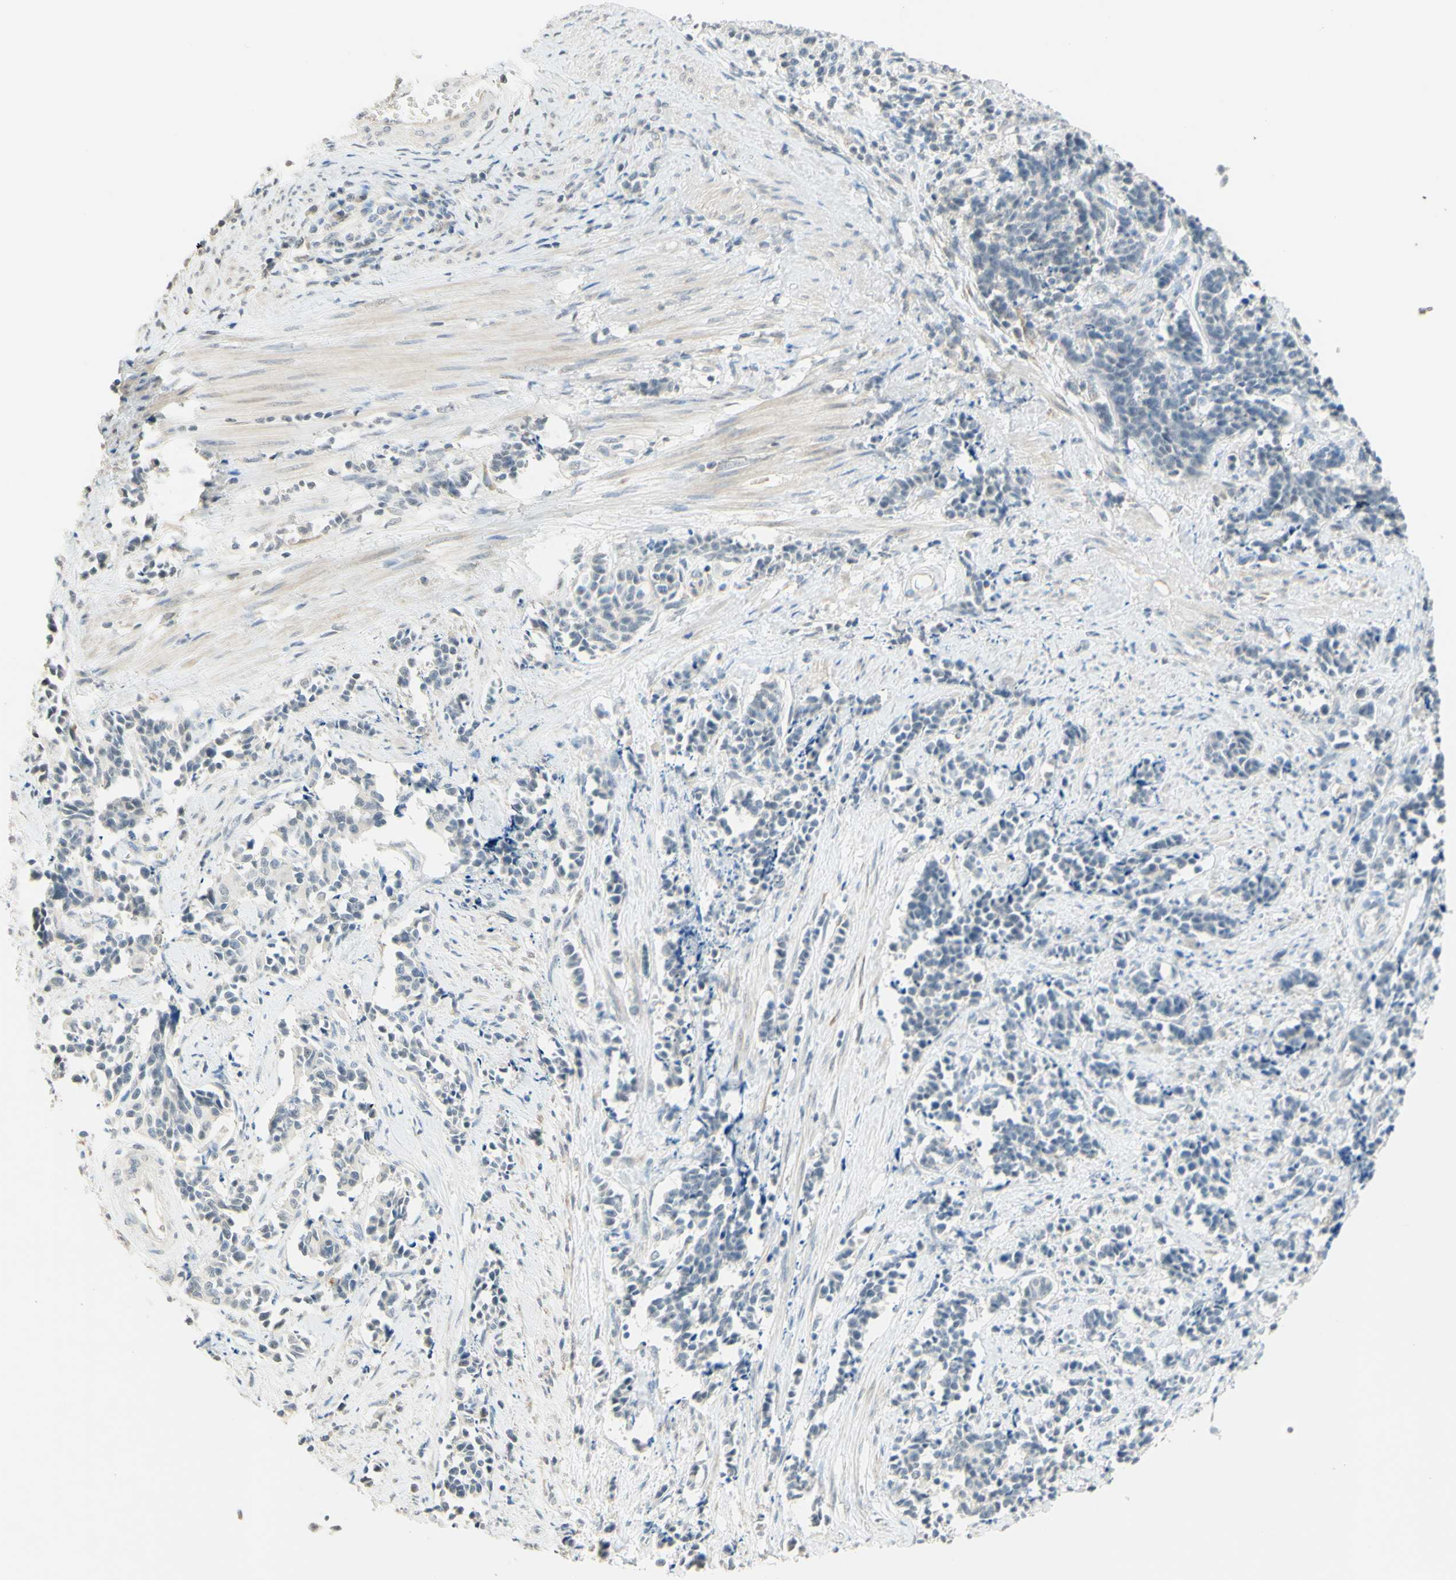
{"staining": {"intensity": "negative", "quantity": "none", "location": "none"}, "tissue": "cervical cancer", "cell_type": "Tumor cells", "image_type": "cancer", "snomed": [{"axis": "morphology", "description": "Normal tissue, NOS"}, {"axis": "morphology", "description": "Squamous cell carcinoma, NOS"}, {"axis": "topography", "description": "Cervix"}], "caption": "A photomicrograph of human cervical cancer (squamous cell carcinoma) is negative for staining in tumor cells.", "gene": "MAG", "patient": {"sex": "female", "age": 35}}